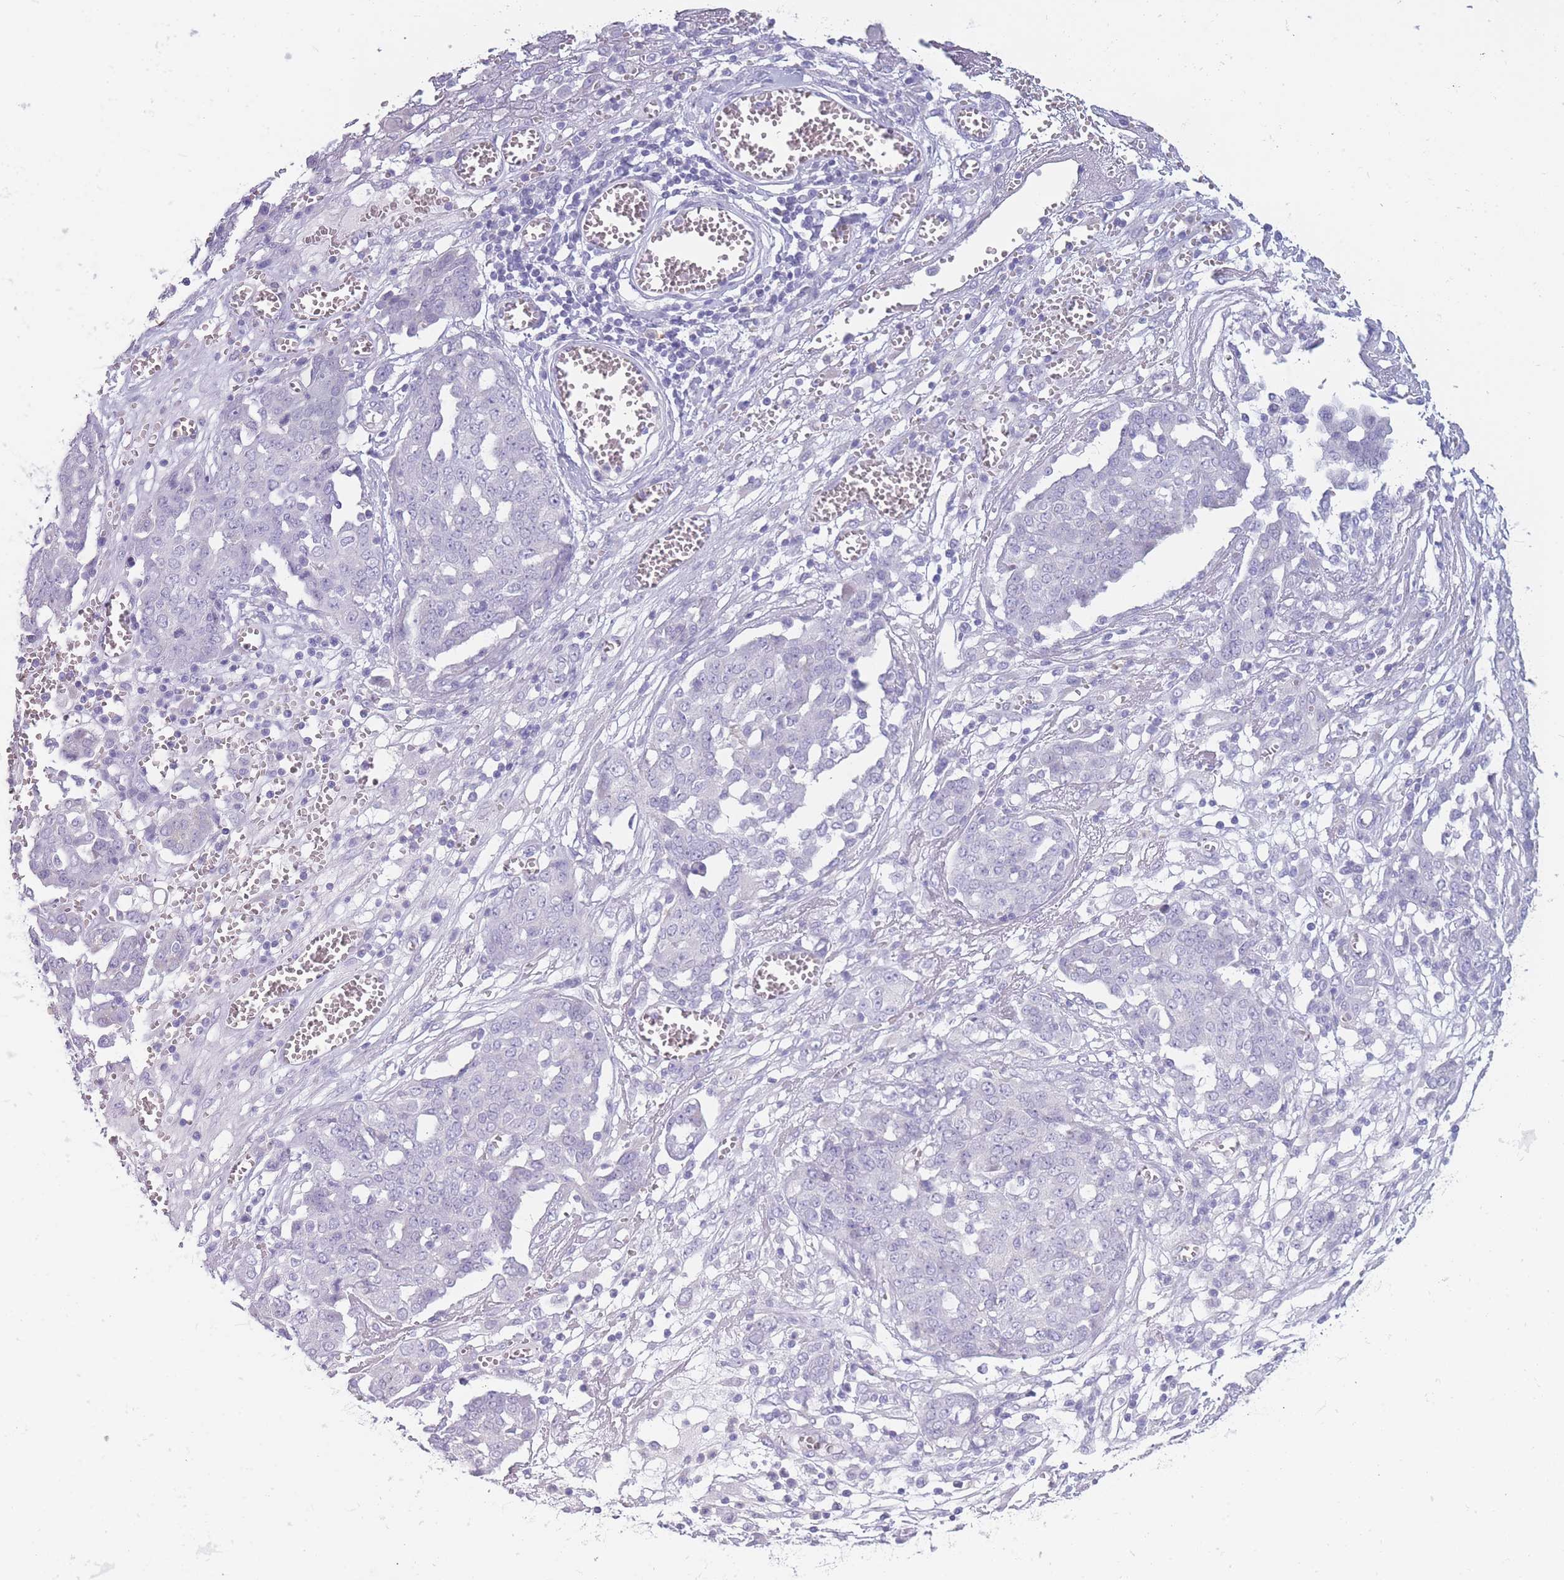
{"staining": {"intensity": "negative", "quantity": "none", "location": "none"}, "tissue": "ovarian cancer", "cell_type": "Tumor cells", "image_type": "cancer", "snomed": [{"axis": "morphology", "description": "Cystadenocarcinoma, serous, NOS"}, {"axis": "topography", "description": "Soft tissue"}, {"axis": "topography", "description": "Ovary"}], "caption": "Image shows no protein staining in tumor cells of serous cystadenocarcinoma (ovarian) tissue. (Brightfield microscopy of DAB (3,3'-diaminobenzidine) immunohistochemistry (IHC) at high magnification).", "gene": "DCANP1", "patient": {"sex": "female", "age": 57}}